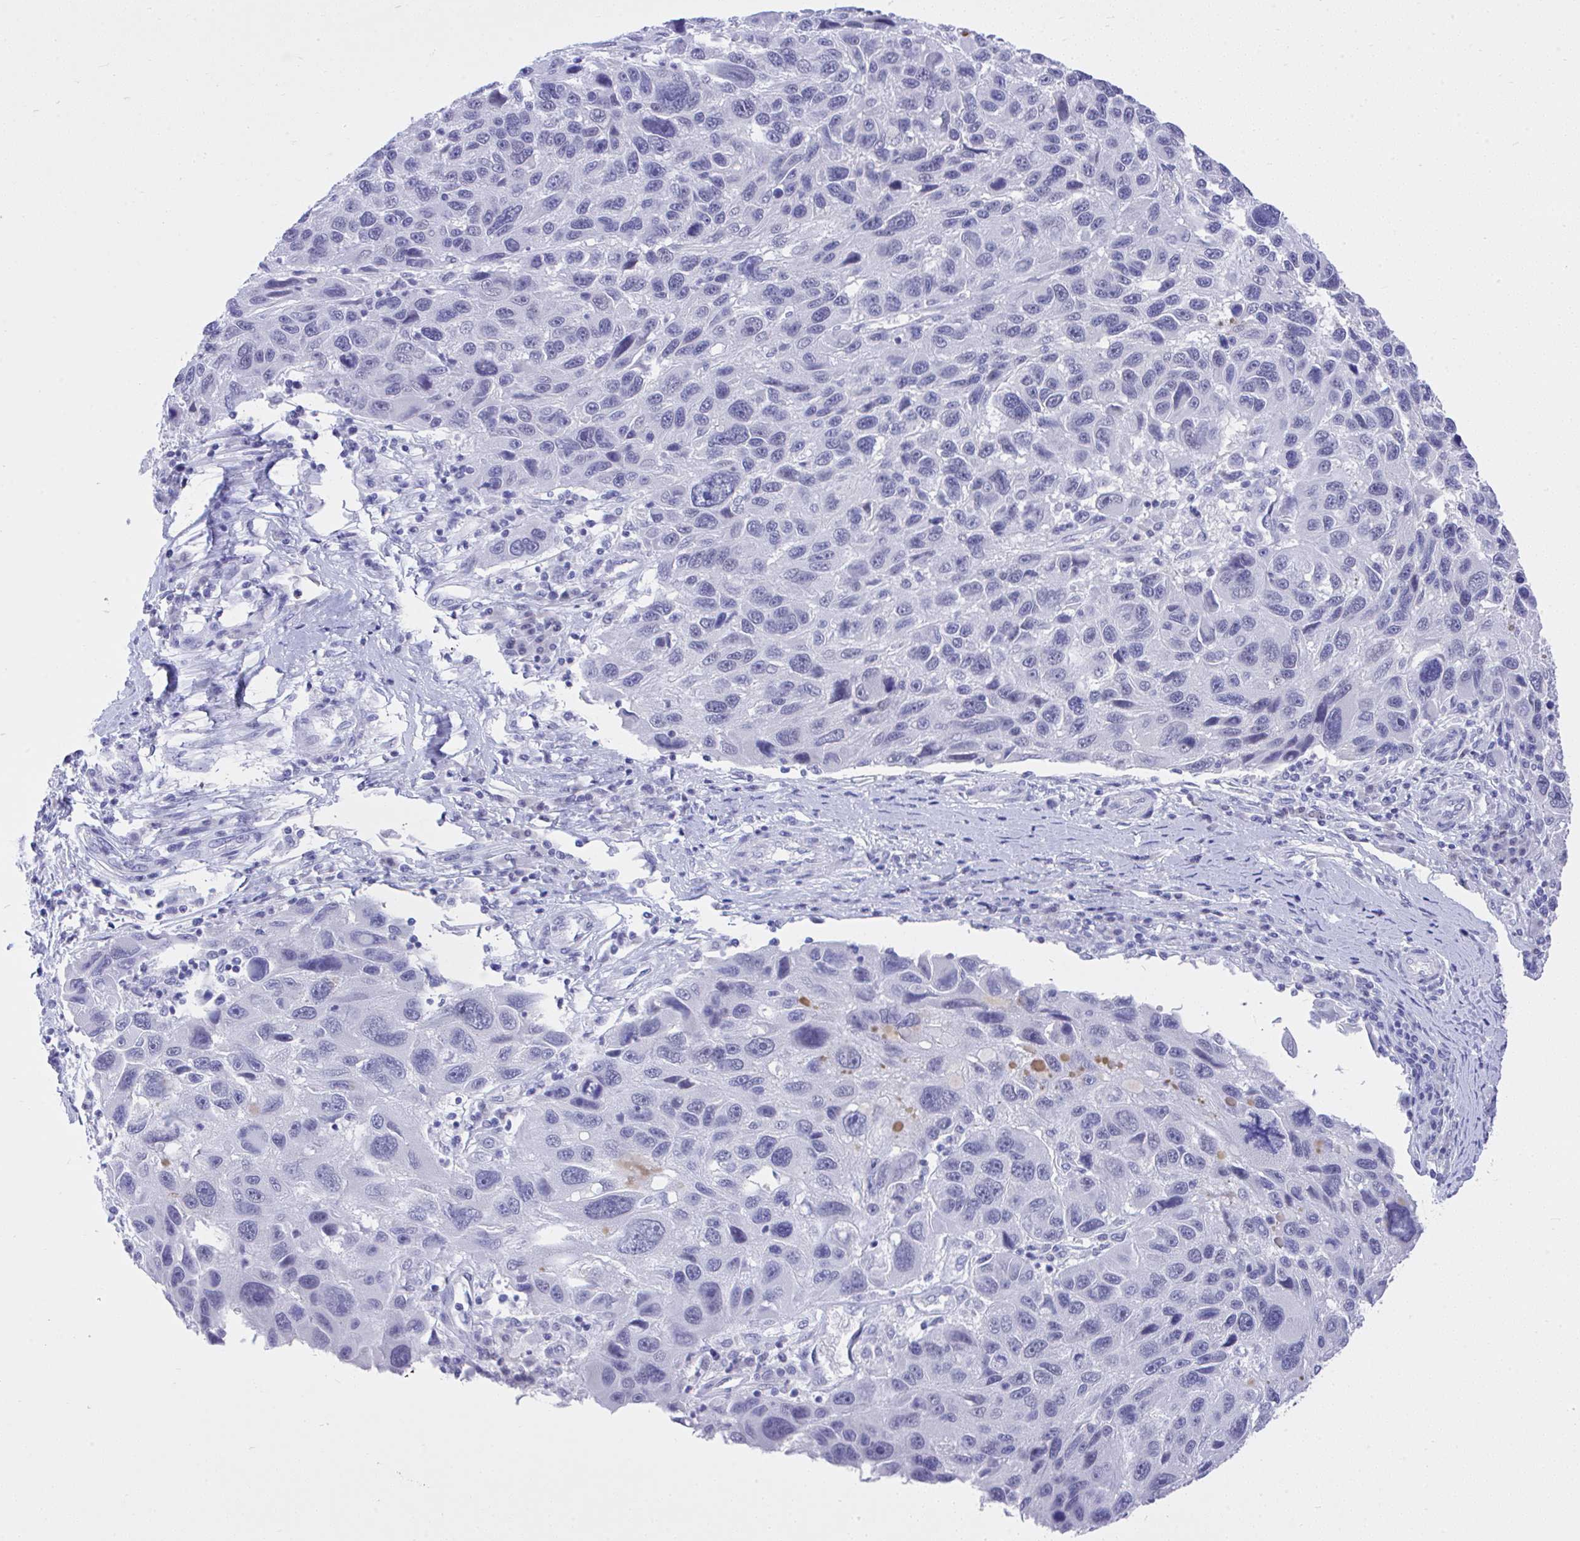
{"staining": {"intensity": "negative", "quantity": "none", "location": "none"}, "tissue": "melanoma", "cell_type": "Tumor cells", "image_type": "cancer", "snomed": [{"axis": "morphology", "description": "Malignant melanoma, NOS"}, {"axis": "topography", "description": "Skin"}], "caption": "Immunohistochemistry (IHC) of malignant melanoma exhibits no staining in tumor cells.", "gene": "MS4A12", "patient": {"sex": "male", "age": 53}}